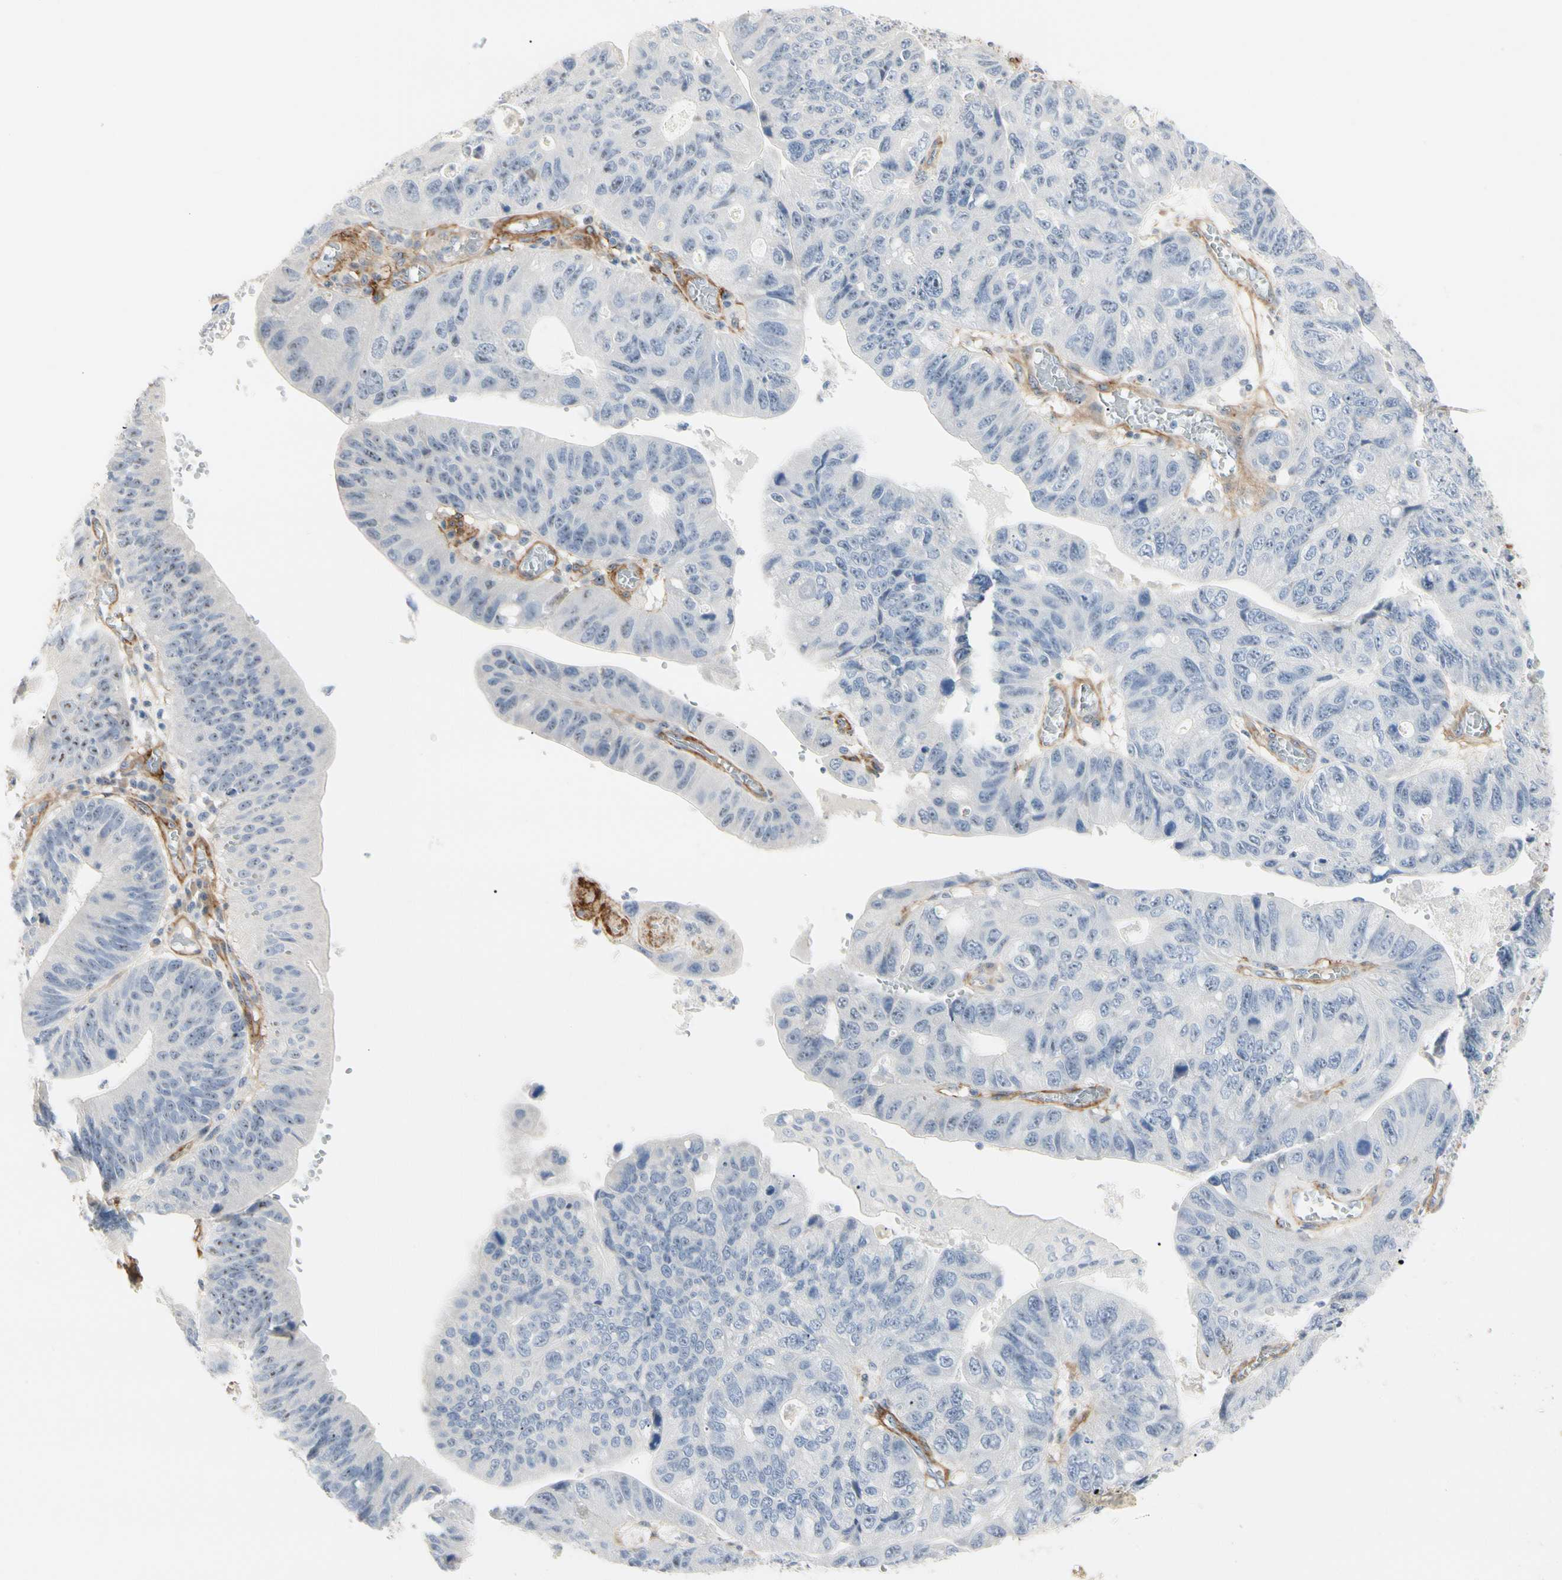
{"staining": {"intensity": "negative", "quantity": "none", "location": "none"}, "tissue": "stomach cancer", "cell_type": "Tumor cells", "image_type": "cancer", "snomed": [{"axis": "morphology", "description": "Adenocarcinoma, NOS"}, {"axis": "topography", "description": "Stomach"}], "caption": "Photomicrograph shows no protein expression in tumor cells of adenocarcinoma (stomach) tissue. (Stains: DAB (3,3'-diaminobenzidine) immunohistochemistry (IHC) with hematoxylin counter stain, Microscopy: brightfield microscopy at high magnification).", "gene": "GGT5", "patient": {"sex": "male", "age": 59}}